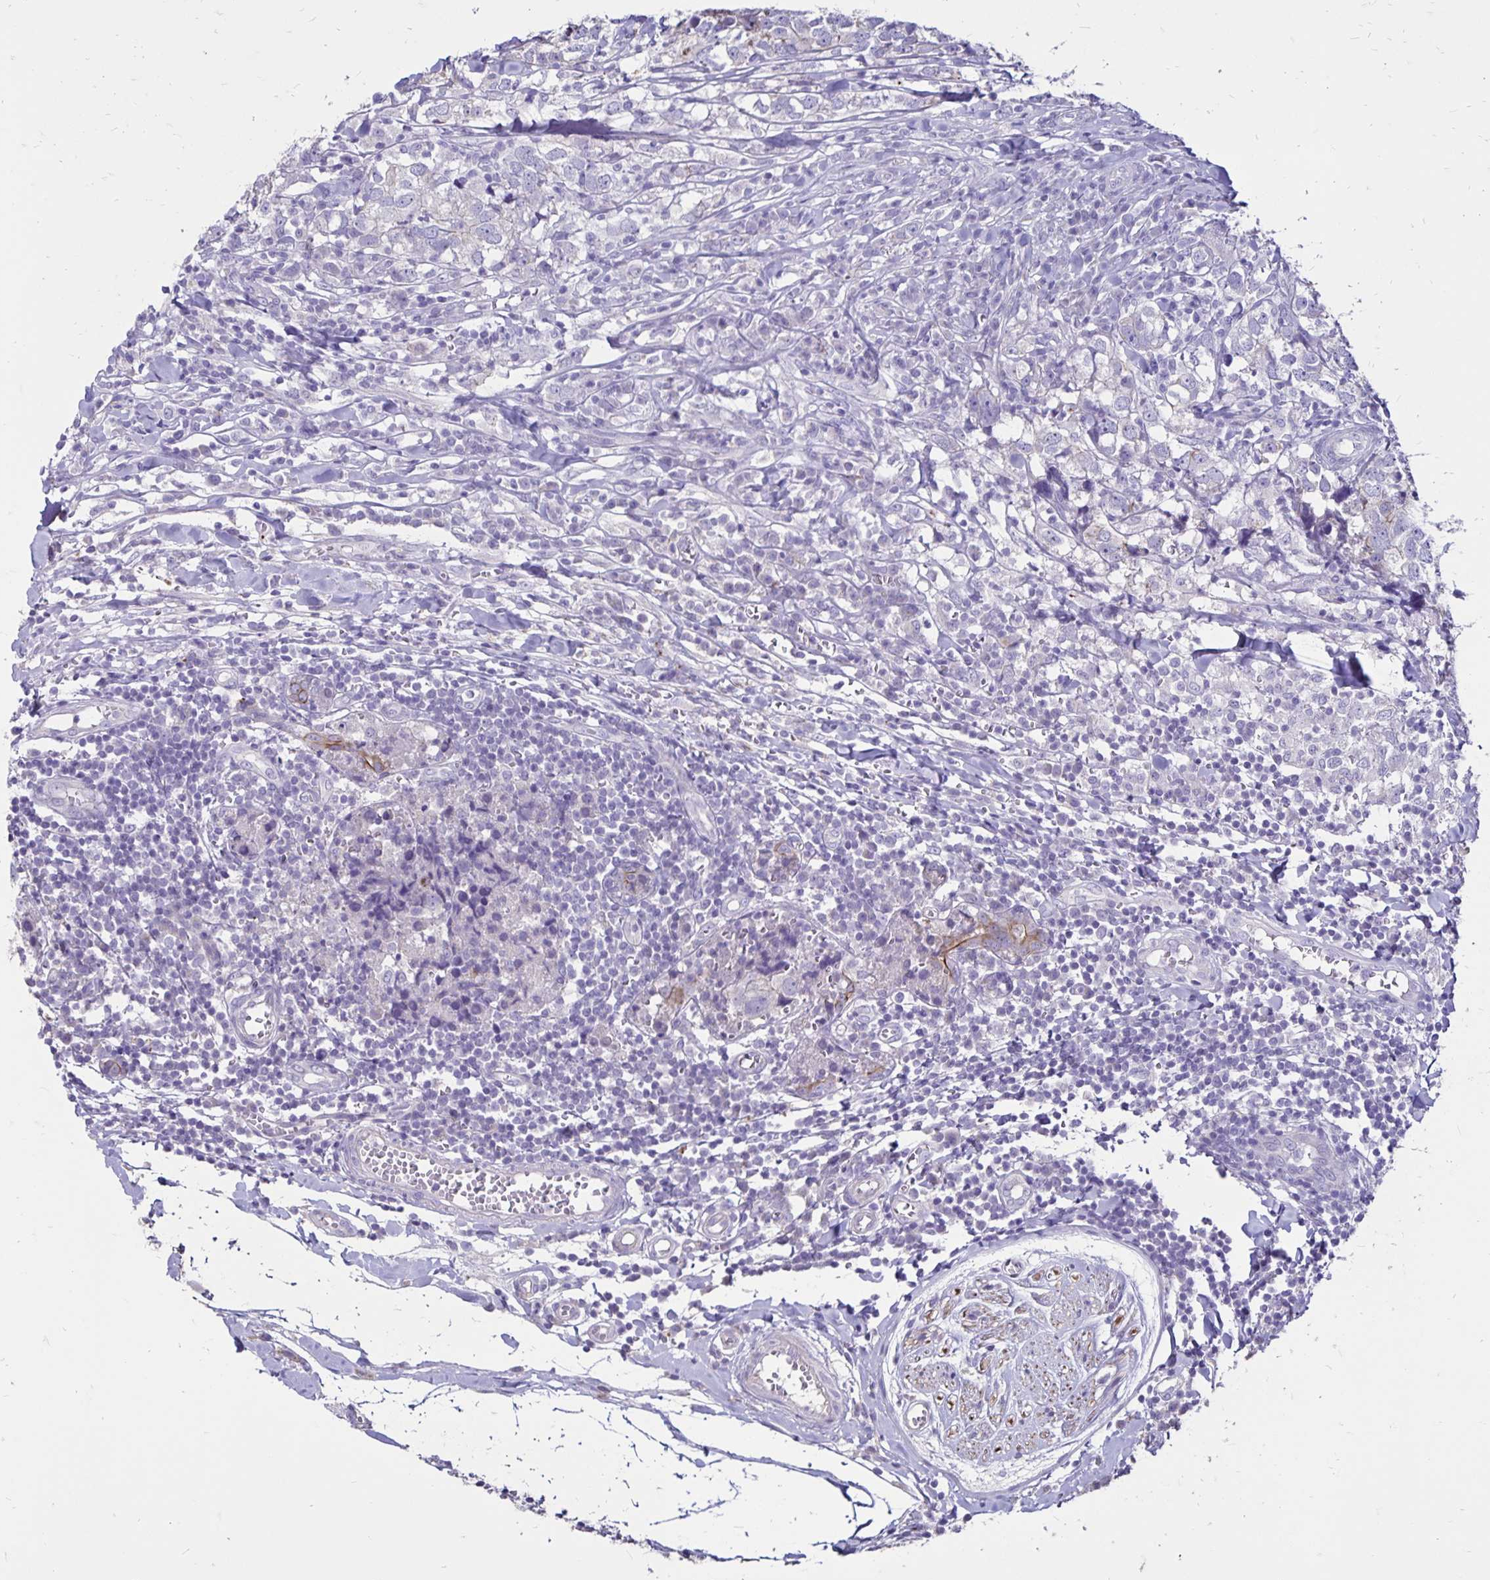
{"staining": {"intensity": "negative", "quantity": "none", "location": "none"}, "tissue": "breast cancer", "cell_type": "Tumor cells", "image_type": "cancer", "snomed": [{"axis": "morphology", "description": "Duct carcinoma"}, {"axis": "topography", "description": "Breast"}], "caption": "Photomicrograph shows no protein staining in tumor cells of breast cancer tissue.", "gene": "EVPL", "patient": {"sex": "female", "age": 30}}